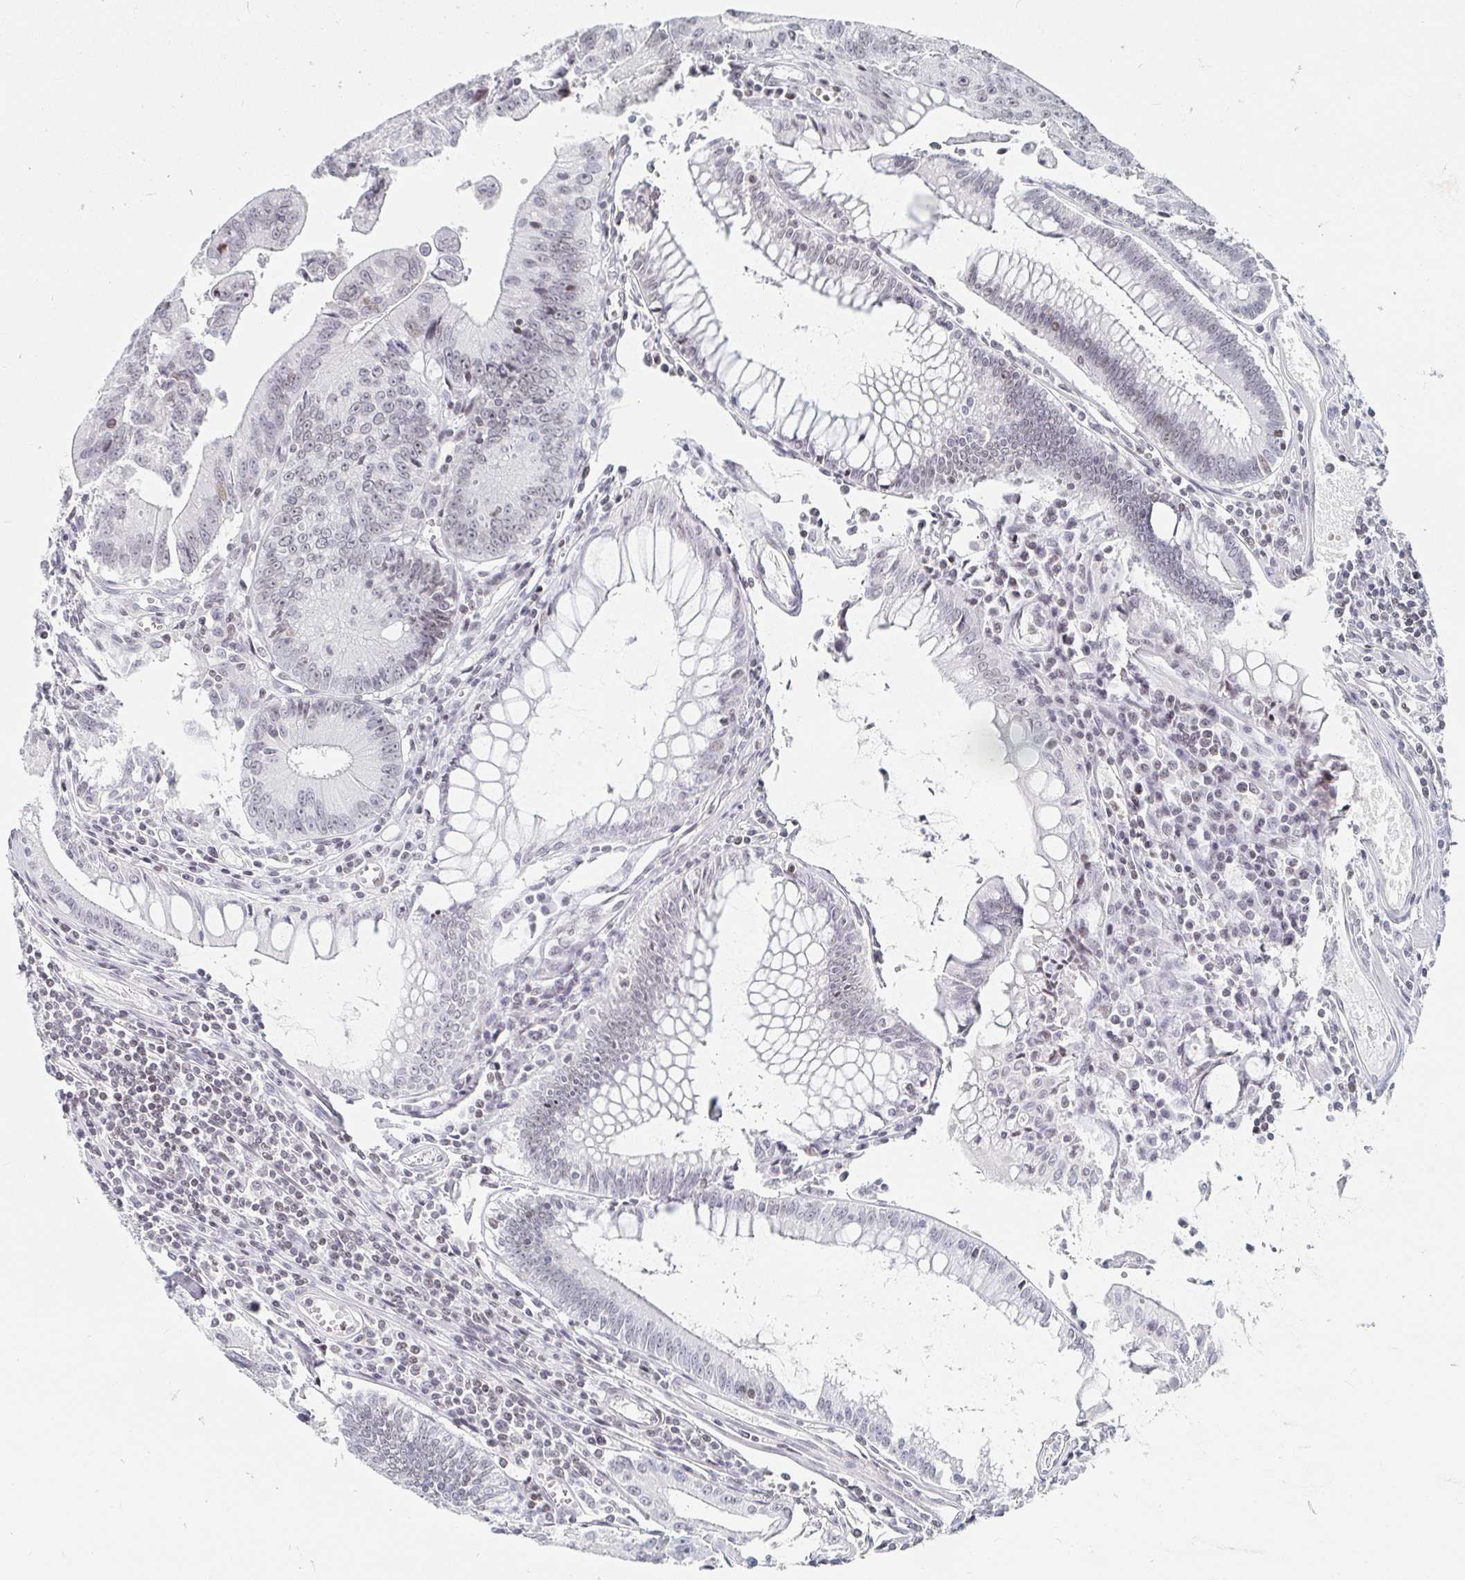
{"staining": {"intensity": "weak", "quantity": "<25%", "location": "nuclear"}, "tissue": "colorectal cancer", "cell_type": "Tumor cells", "image_type": "cancer", "snomed": [{"axis": "morphology", "description": "Adenocarcinoma, NOS"}, {"axis": "topography", "description": "Rectum"}], "caption": "Immunohistochemical staining of colorectal cancer (adenocarcinoma) displays no significant expression in tumor cells.", "gene": "NME9", "patient": {"sex": "female", "age": 81}}